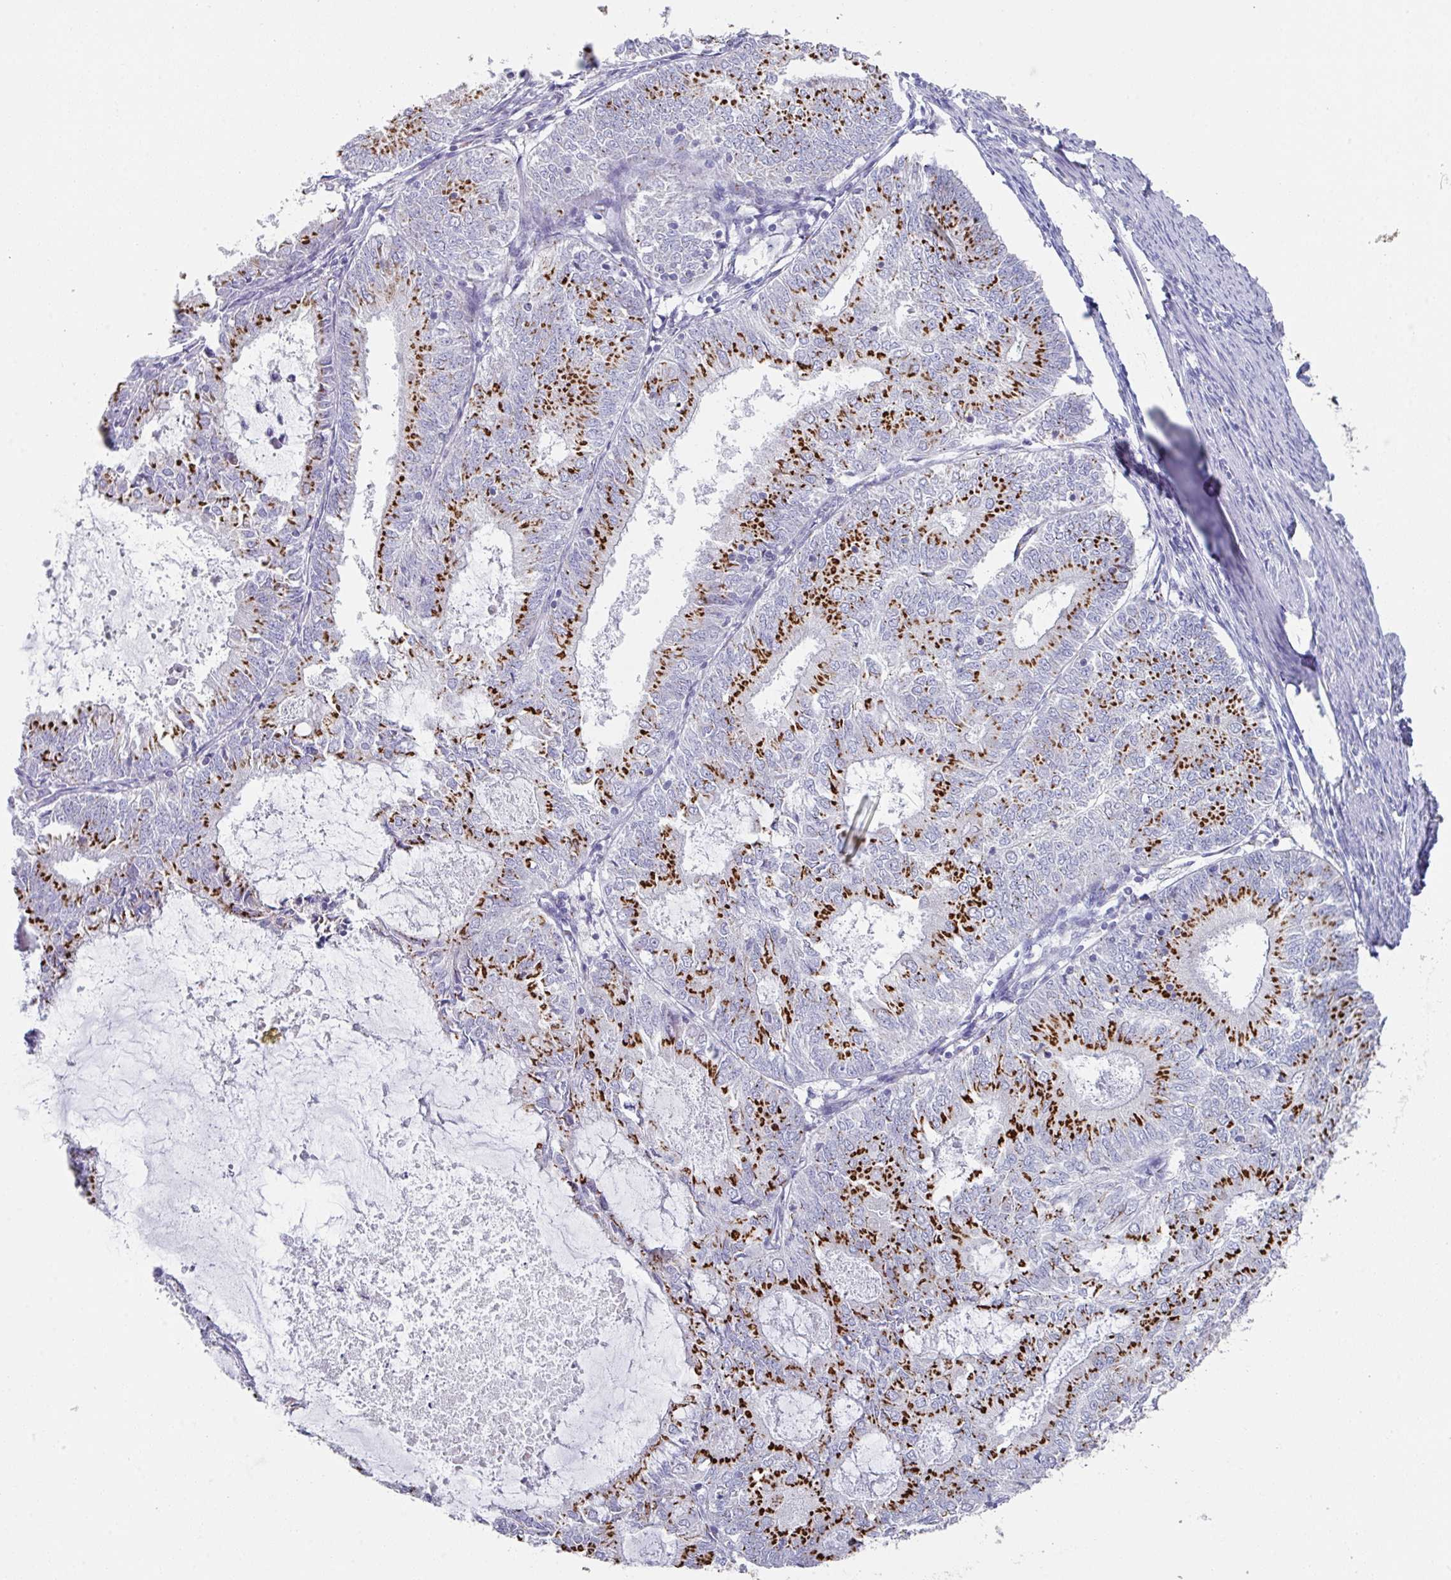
{"staining": {"intensity": "strong", "quantity": "25%-75%", "location": "cytoplasmic/membranous"}, "tissue": "endometrial cancer", "cell_type": "Tumor cells", "image_type": "cancer", "snomed": [{"axis": "morphology", "description": "Adenocarcinoma, NOS"}, {"axis": "topography", "description": "Endometrium"}], "caption": "High-power microscopy captured an immunohistochemistry (IHC) image of adenocarcinoma (endometrial), revealing strong cytoplasmic/membranous staining in about 25%-75% of tumor cells.", "gene": "VKORC1L1", "patient": {"sex": "female", "age": 57}}